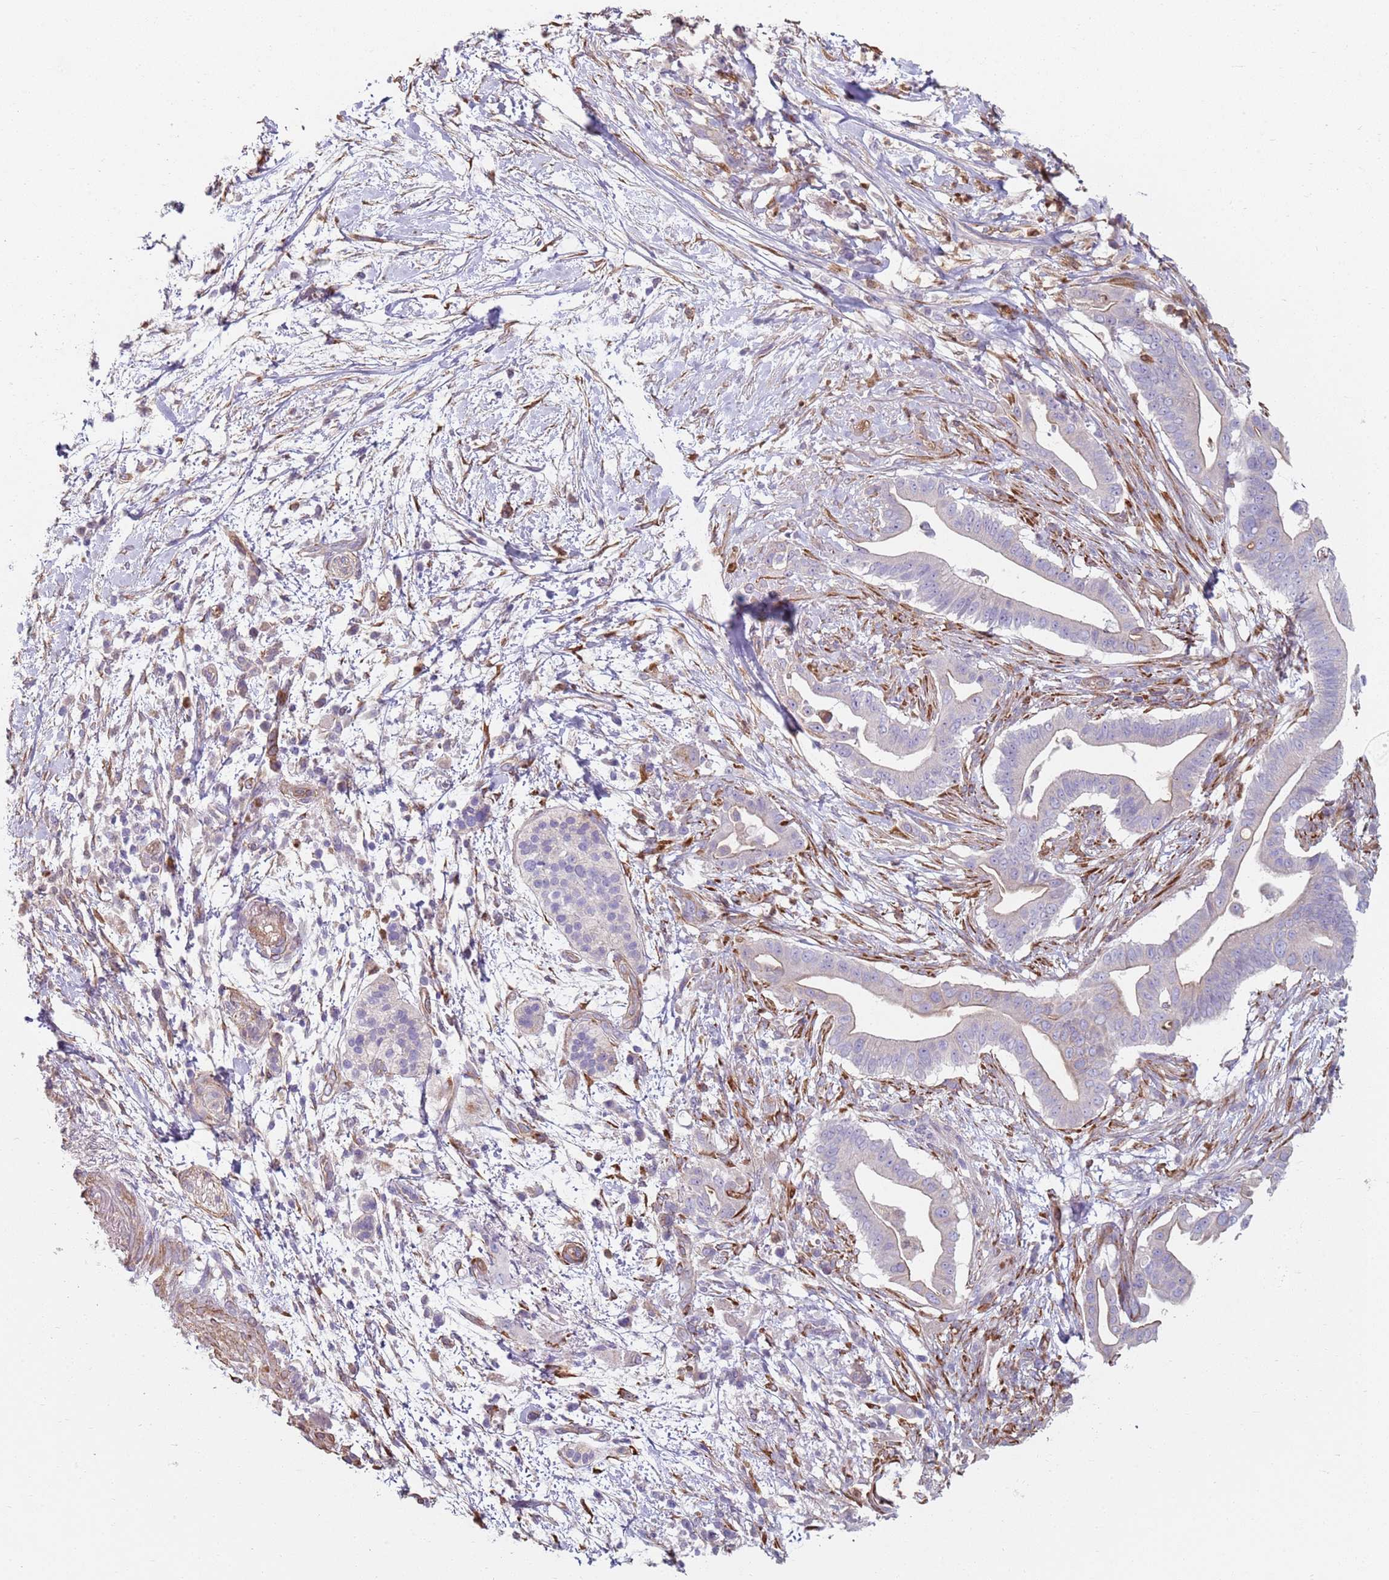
{"staining": {"intensity": "negative", "quantity": "none", "location": "none"}, "tissue": "pancreatic cancer", "cell_type": "Tumor cells", "image_type": "cancer", "snomed": [{"axis": "morphology", "description": "Adenocarcinoma, NOS"}, {"axis": "topography", "description": "Pancreas"}], "caption": "This photomicrograph is of adenocarcinoma (pancreatic) stained with immunohistochemistry (IHC) to label a protein in brown with the nuclei are counter-stained blue. There is no positivity in tumor cells.", "gene": "PHLPP2", "patient": {"sex": "male", "age": 68}}